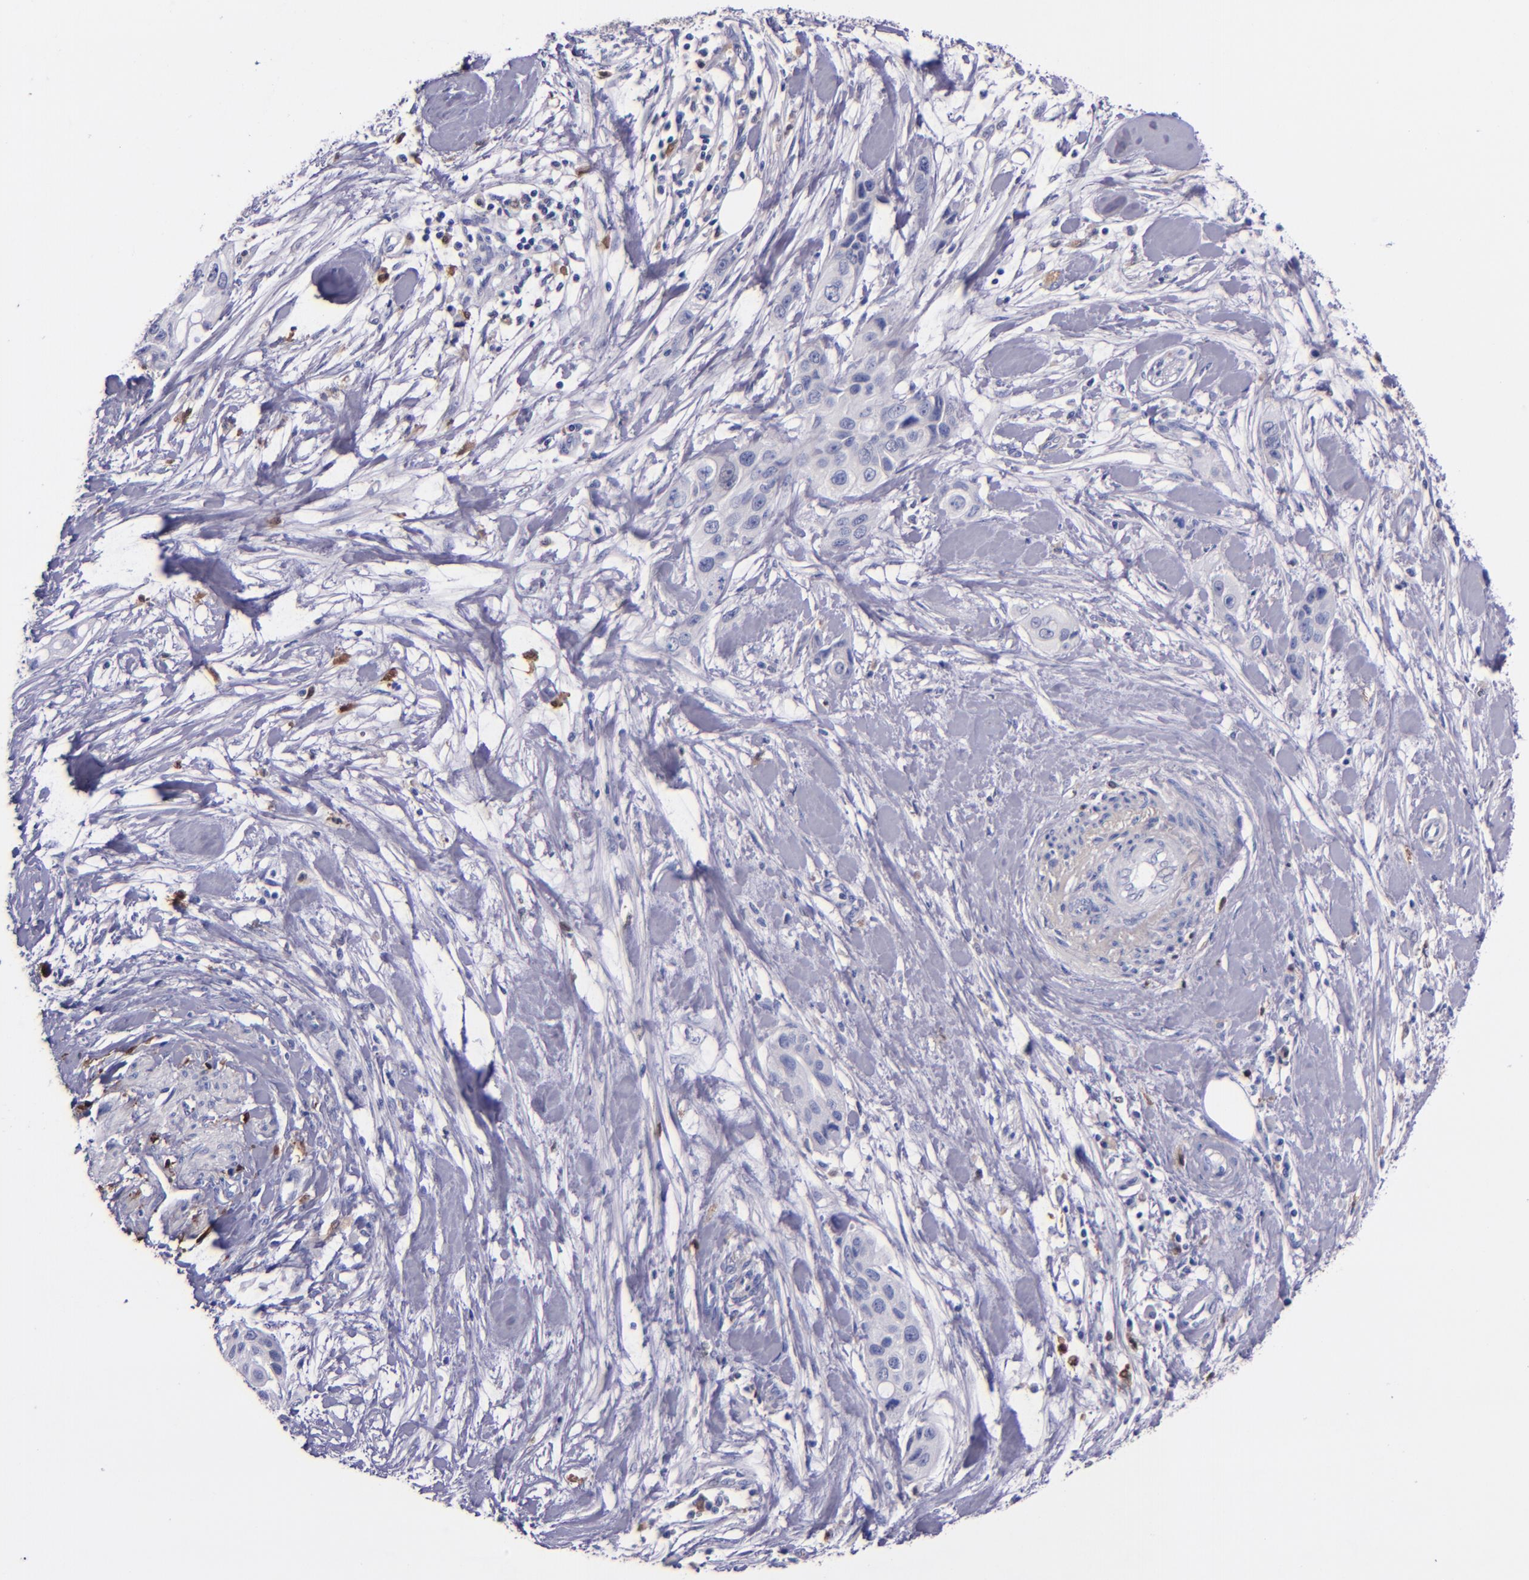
{"staining": {"intensity": "negative", "quantity": "none", "location": "none"}, "tissue": "pancreatic cancer", "cell_type": "Tumor cells", "image_type": "cancer", "snomed": [{"axis": "morphology", "description": "Adenocarcinoma, NOS"}, {"axis": "topography", "description": "Pancreas"}], "caption": "DAB (3,3'-diaminobenzidine) immunohistochemical staining of pancreatic cancer (adenocarcinoma) shows no significant positivity in tumor cells. The staining was performed using DAB to visualize the protein expression in brown, while the nuclei were stained in blue with hematoxylin (Magnification: 20x).", "gene": "F13A1", "patient": {"sex": "female", "age": 60}}